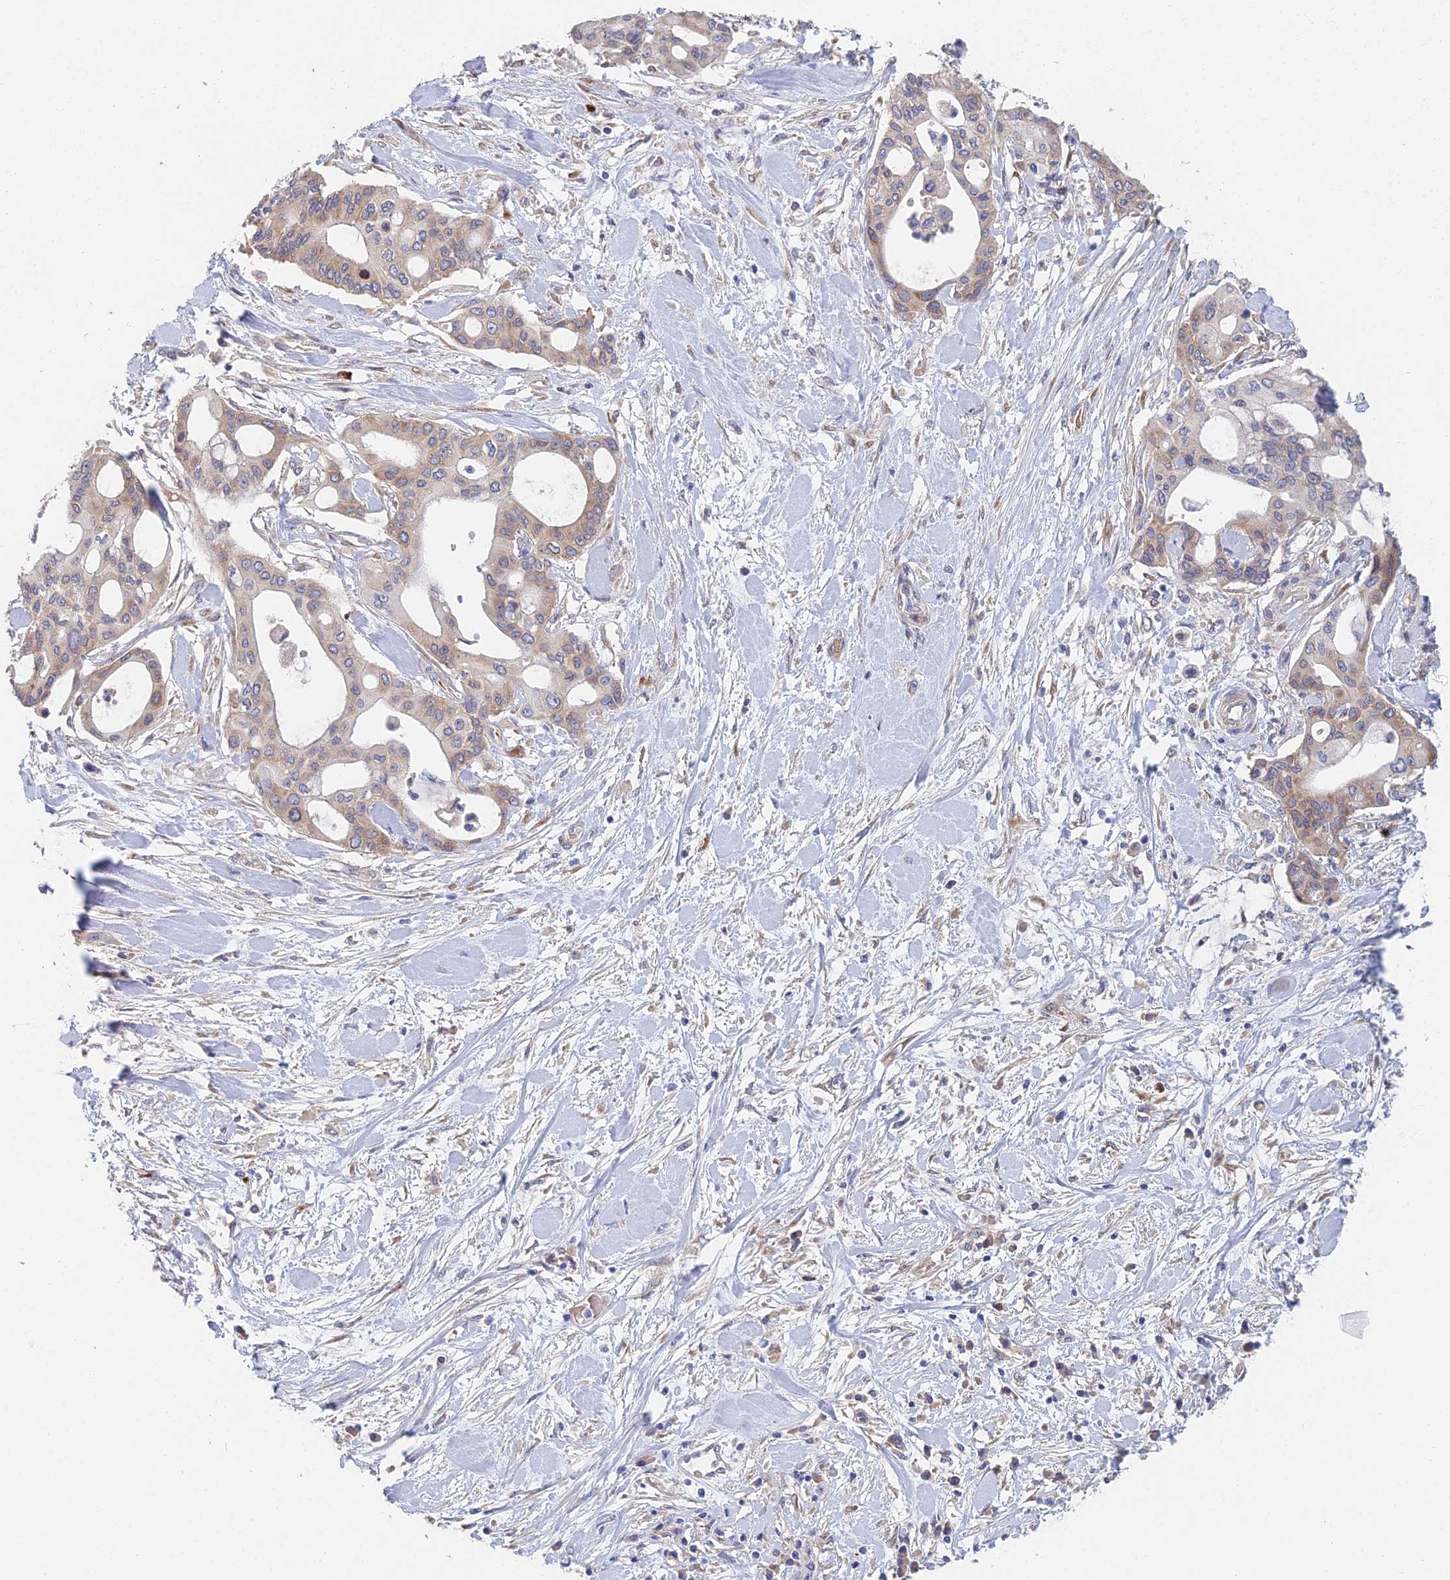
{"staining": {"intensity": "weak", "quantity": "25%-75%", "location": "cytoplasmic/membranous"}, "tissue": "pancreatic cancer", "cell_type": "Tumor cells", "image_type": "cancer", "snomed": [{"axis": "morphology", "description": "Adenocarcinoma, NOS"}, {"axis": "topography", "description": "Pancreas"}], "caption": "This is an image of immunohistochemistry staining of pancreatic cancer, which shows weak staining in the cytoplasmic/membranous of tumor cells.", "gene": "ELOF1", "patient": {"sex": "male", "age": 46}}